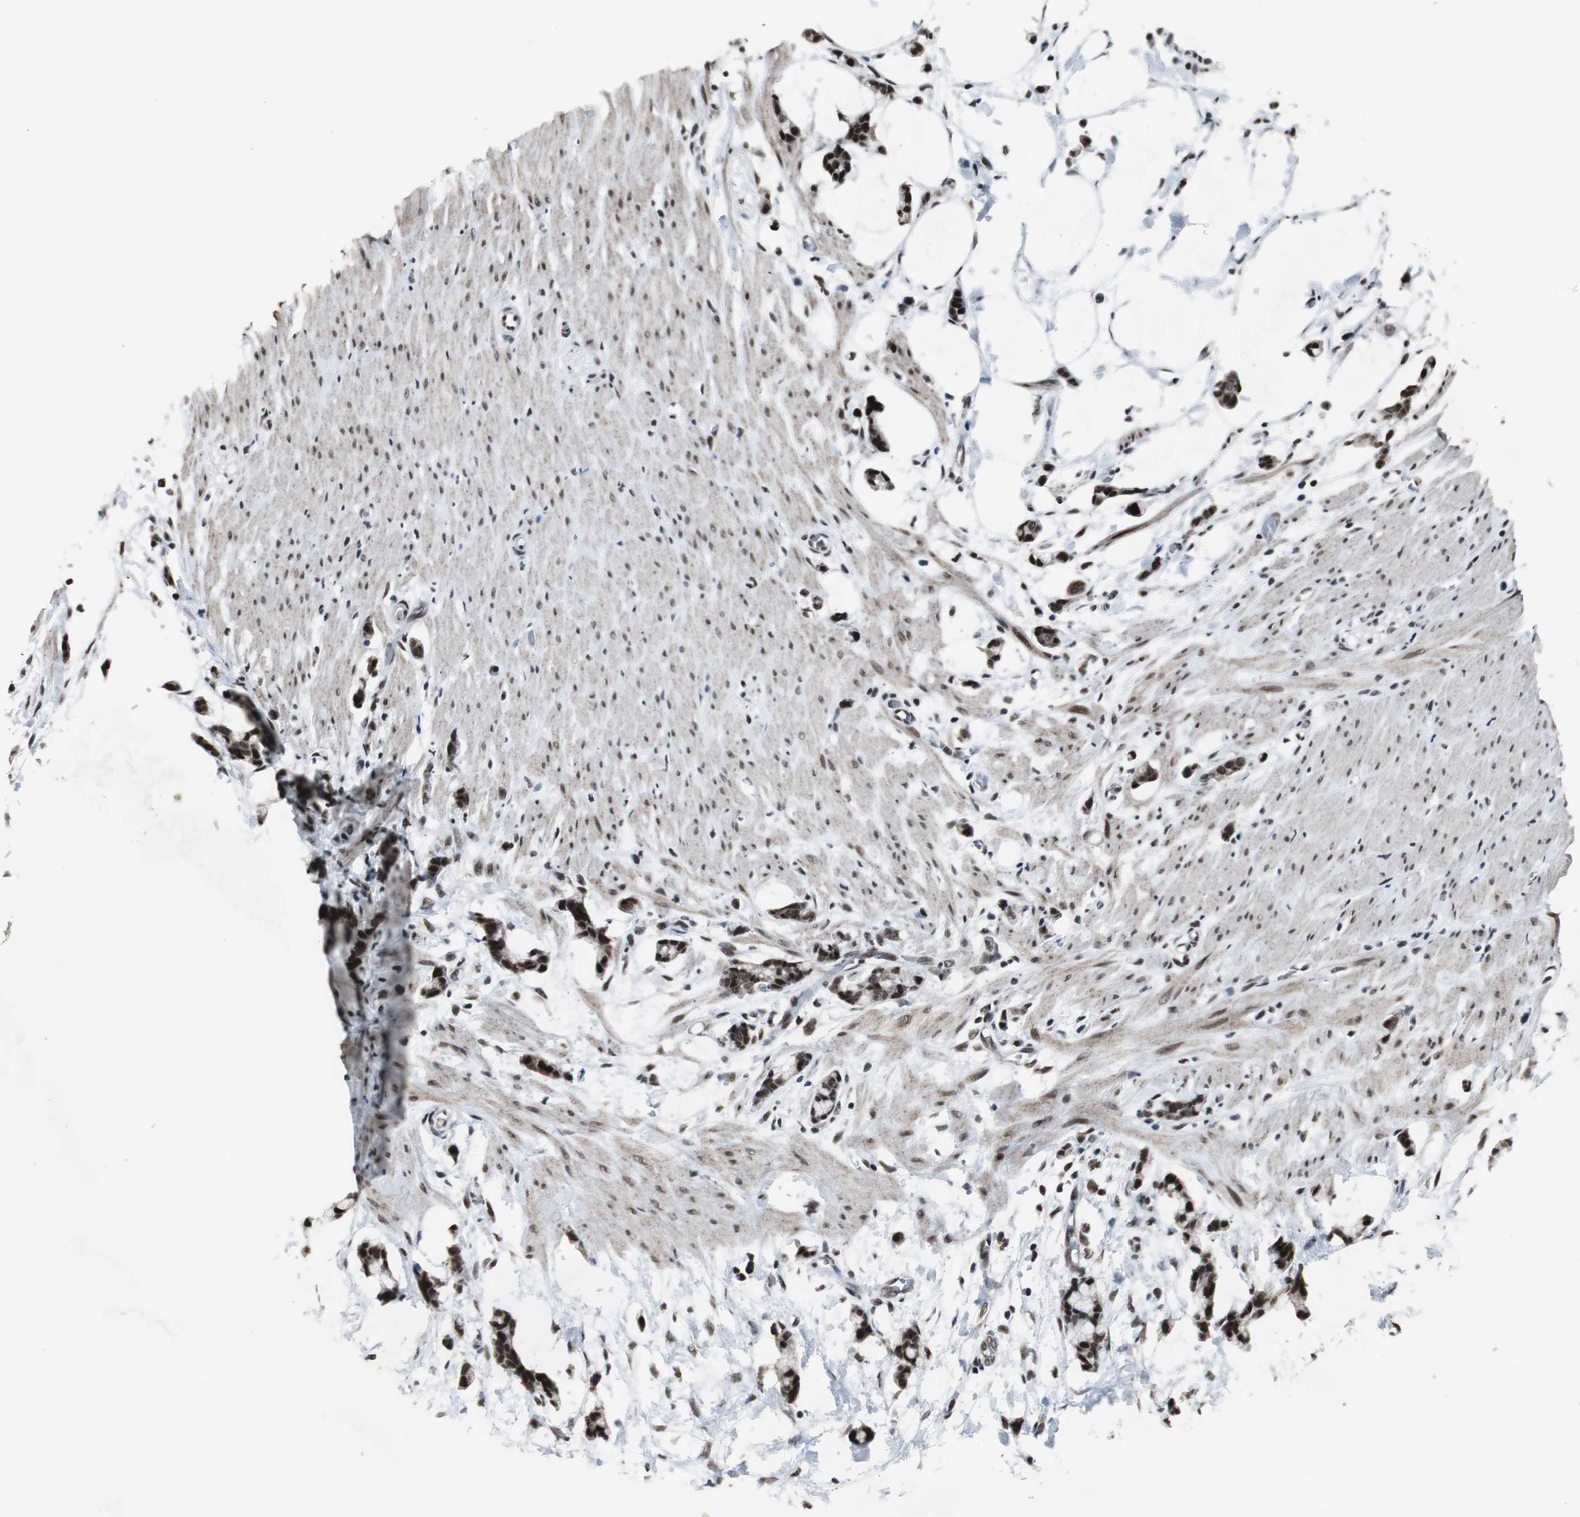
{"staining": {"intensity": "strong", "quantity": ">75%", "location": "nuclear"}, "tissue": "colorectal cancer", "cell_type": "Tumor cells", "image_type": "cancer", "snomed": [{"axis": "morphology", "description": "Adenocarcinoma, NOS"}, {"axis": "topography", "description": "Colon"}], "caption": "Immunohistochemical staining of human colorectal cancer (adenocarcinoma) shows strong nuclear protein expression in about >75% of tumor cells. The staining is performed using DAB brown chromogen to label protein expression. The nuclei are counter-stained blue using hematoxylin.", "gene": "CDK9", "patient": {"sex": "male", "age": 14}}